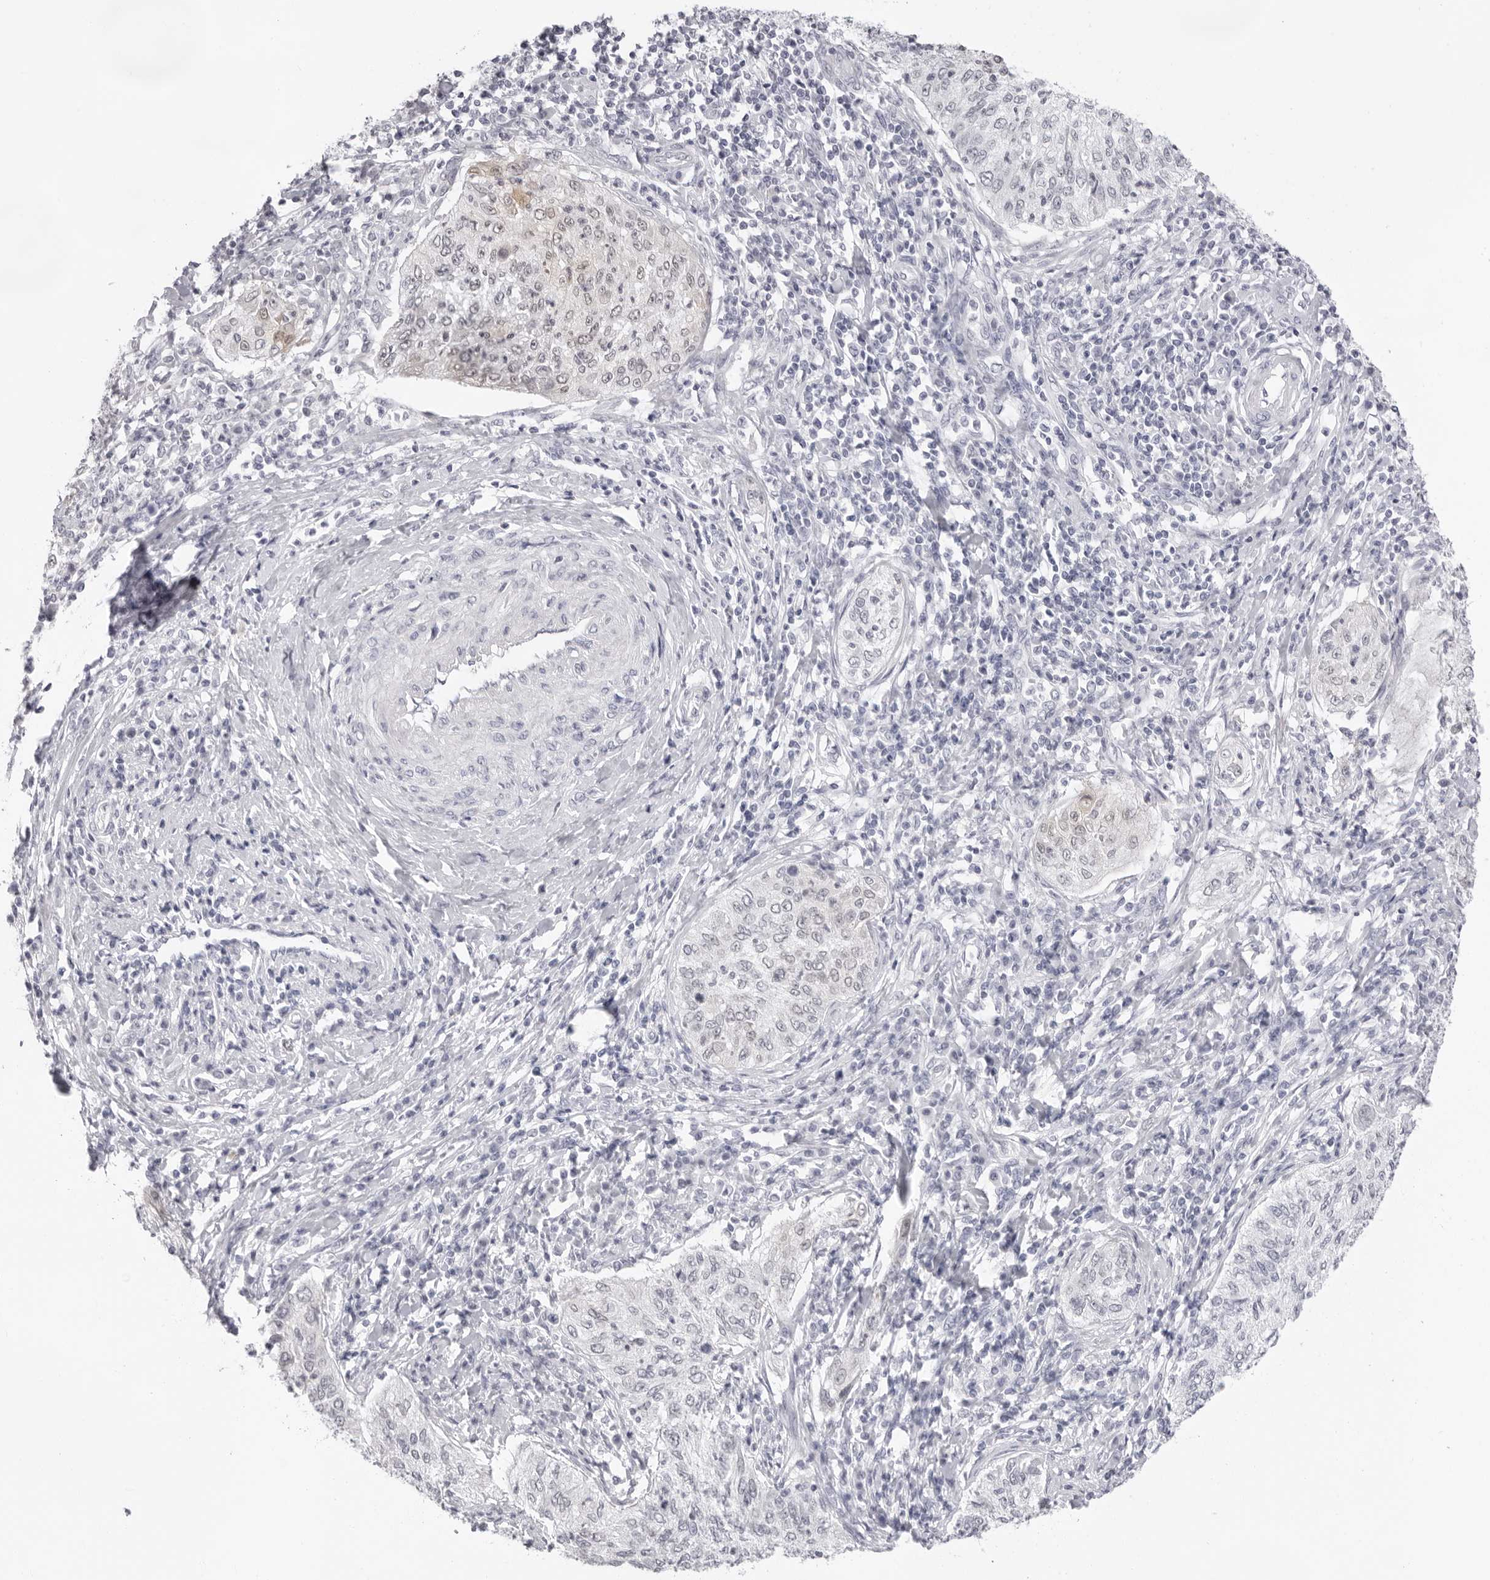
{"staining": {"intensity": "negative", "quantity": "none", "location": "none"}, "tissue": "cervical cancer", "cell_type": "Tumor cells", "image_type": "cancer", "snomed": [{"axis": "morphology", "description": "Squamous cell carcinoma, NOS"}, {"axis": "topography", "description": "Cervix"}], "caption": "Cervical squamous cell carcinoma was stained to show a protein in brown. There is no significant staining in tumor cells.", "gene": "FDPS", "patient": {"sex": "female", "age": 30}}